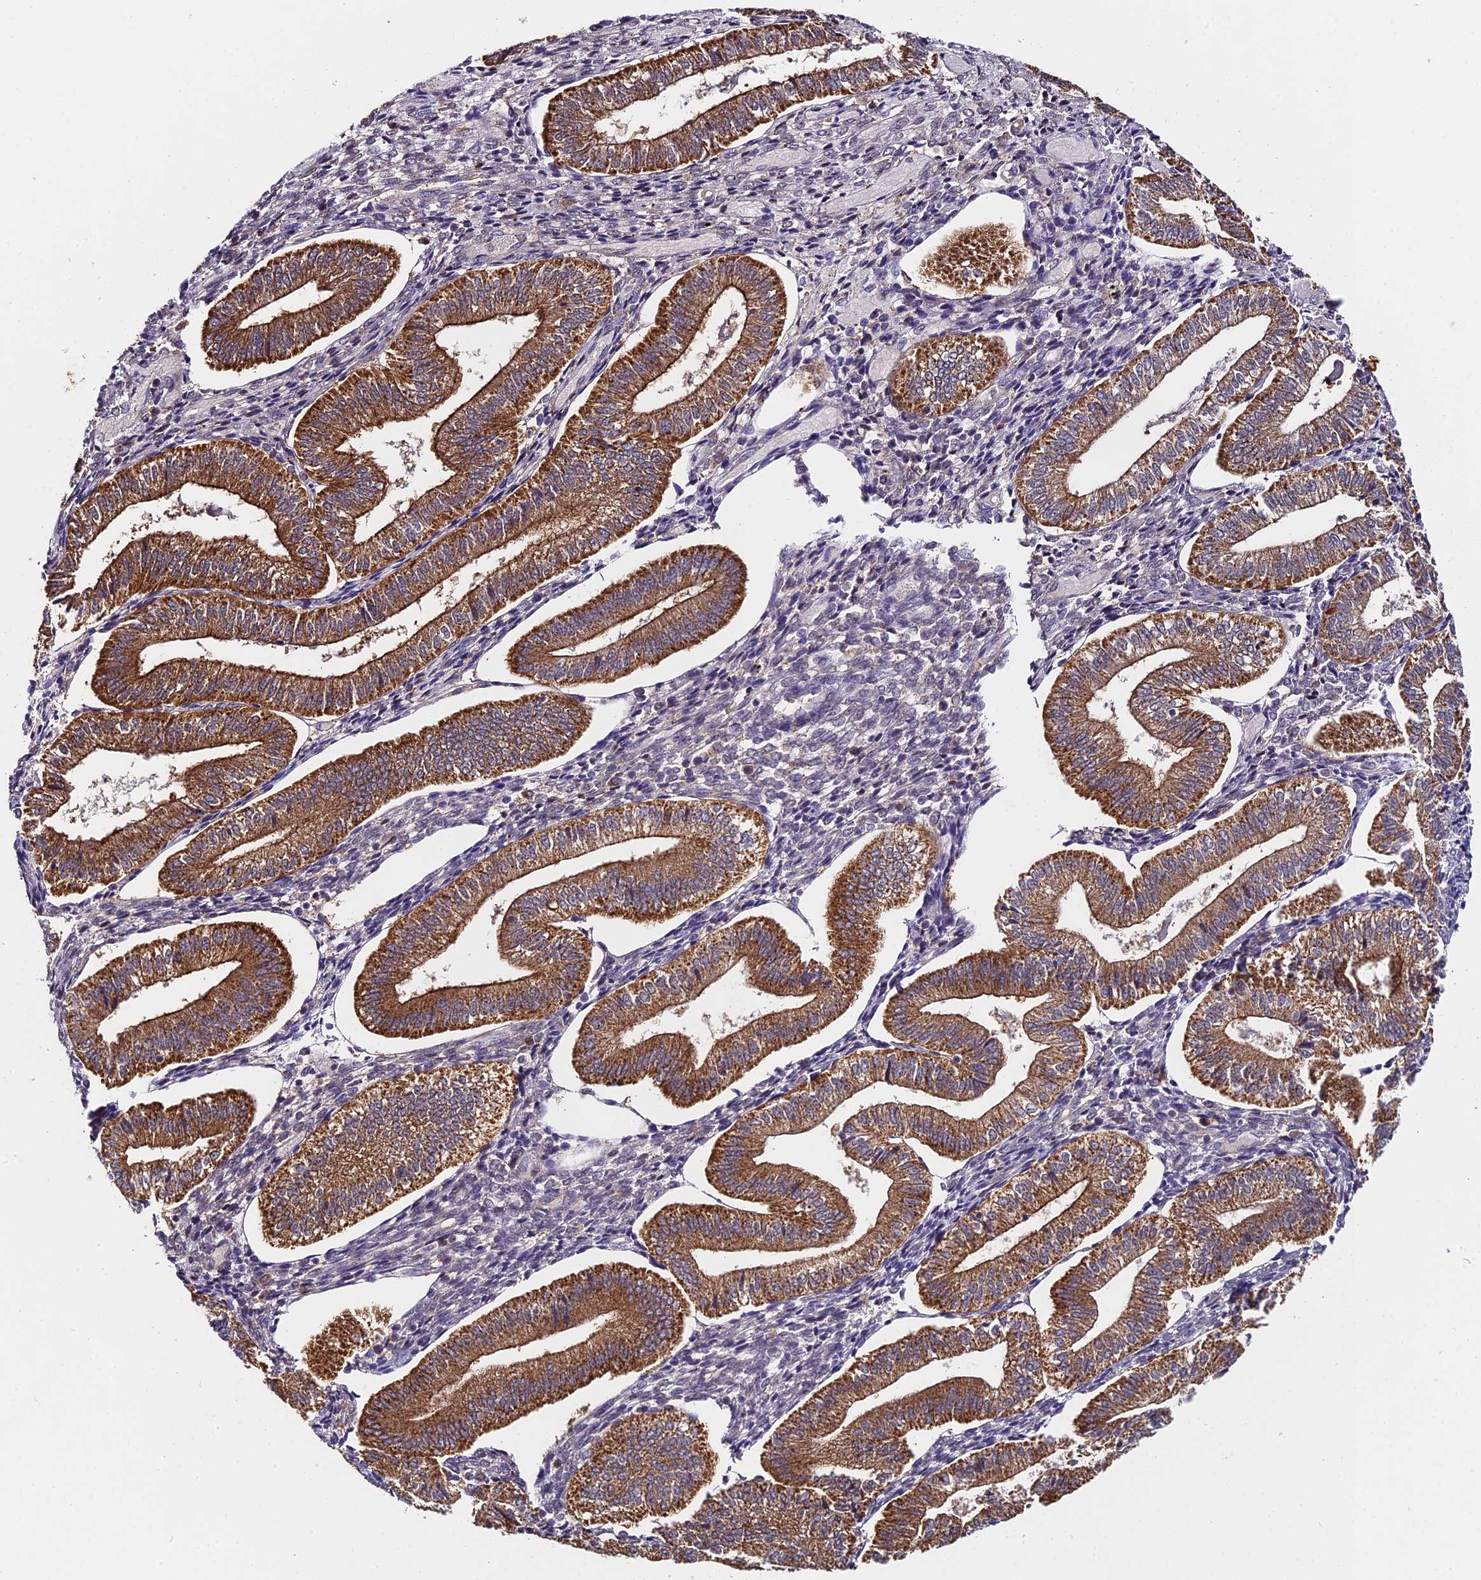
{"staining": {"intensity": "negative", "quantity": "none", "location": "none"}, "tissue": "endometrium", "cell_type": "Cells in endometrial stroma", "image_type": "normal", "snomed": [{"axis": "morphology", "description": "Normal tissue, NOS"}, {"axis": "topography", "description": "Endometrium"}], "caption": "Micrograph shows no protein positivity in cells in endometrial stroma of normal endometrium.", "gene": "C3orf20", "patient": {"sex": "female", "age": 34}}